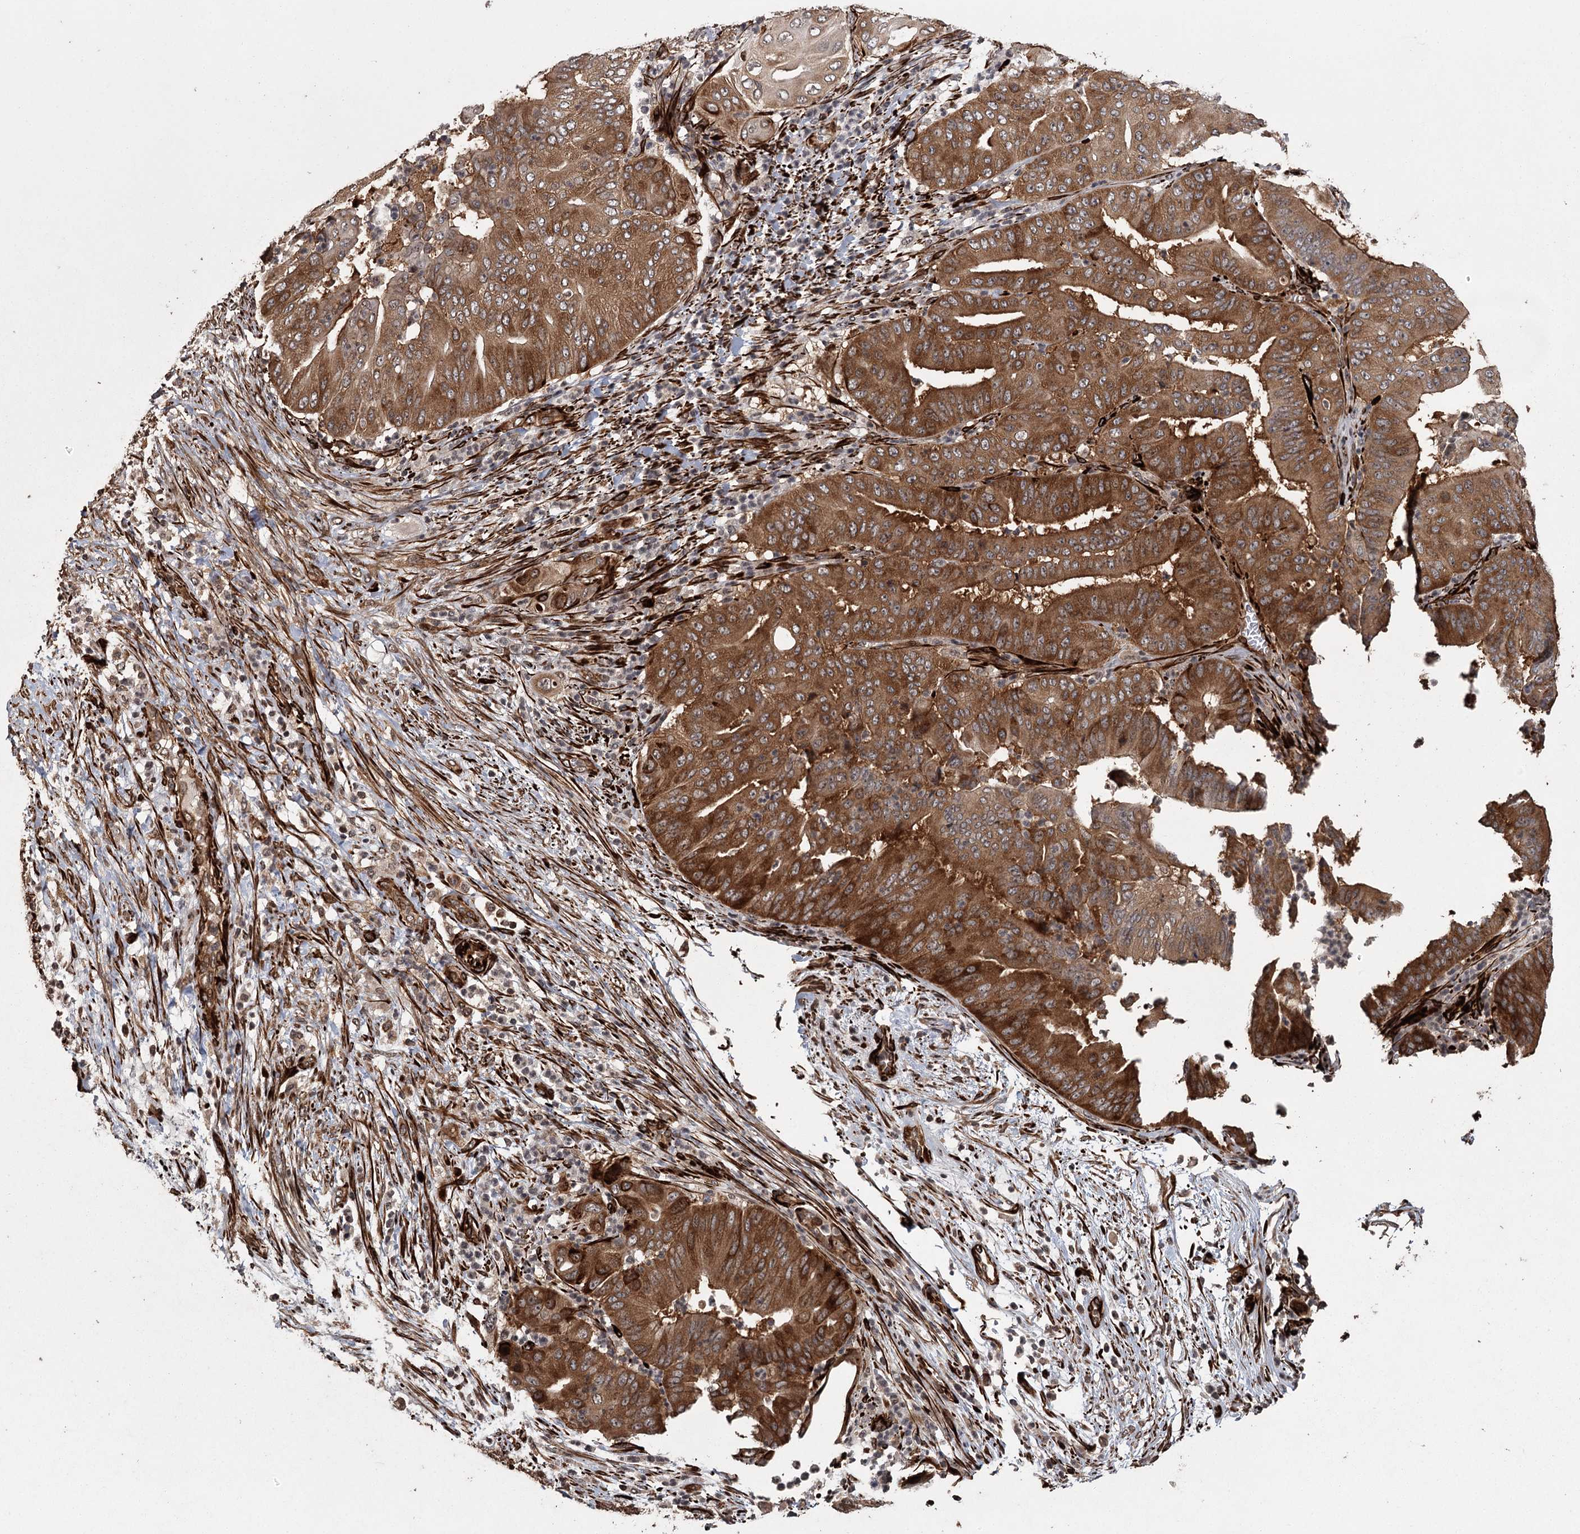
{"staining": {"intensity": "strong", "quantity": ">75%", "location": "cytoplasmic/membranous"}, "tissue": "pancreatic cancer", "cell_type": "Tumor cells", "image_type": "cancer", "snomed": [{"axis": "morphology", "description": "Adenocarcinoma, NOS"}, {"axis": "topography", "description": "Pancreas"}], "caption": "Strong cytoplasmic/membranous expression for a protein is present in approximately >75% of tumor cells of pancreatic cancer (adenocarcinoma) using immunohistochemistry.", "gene": "RPAP3", "patient": {"sex": "female", "age": 77}}